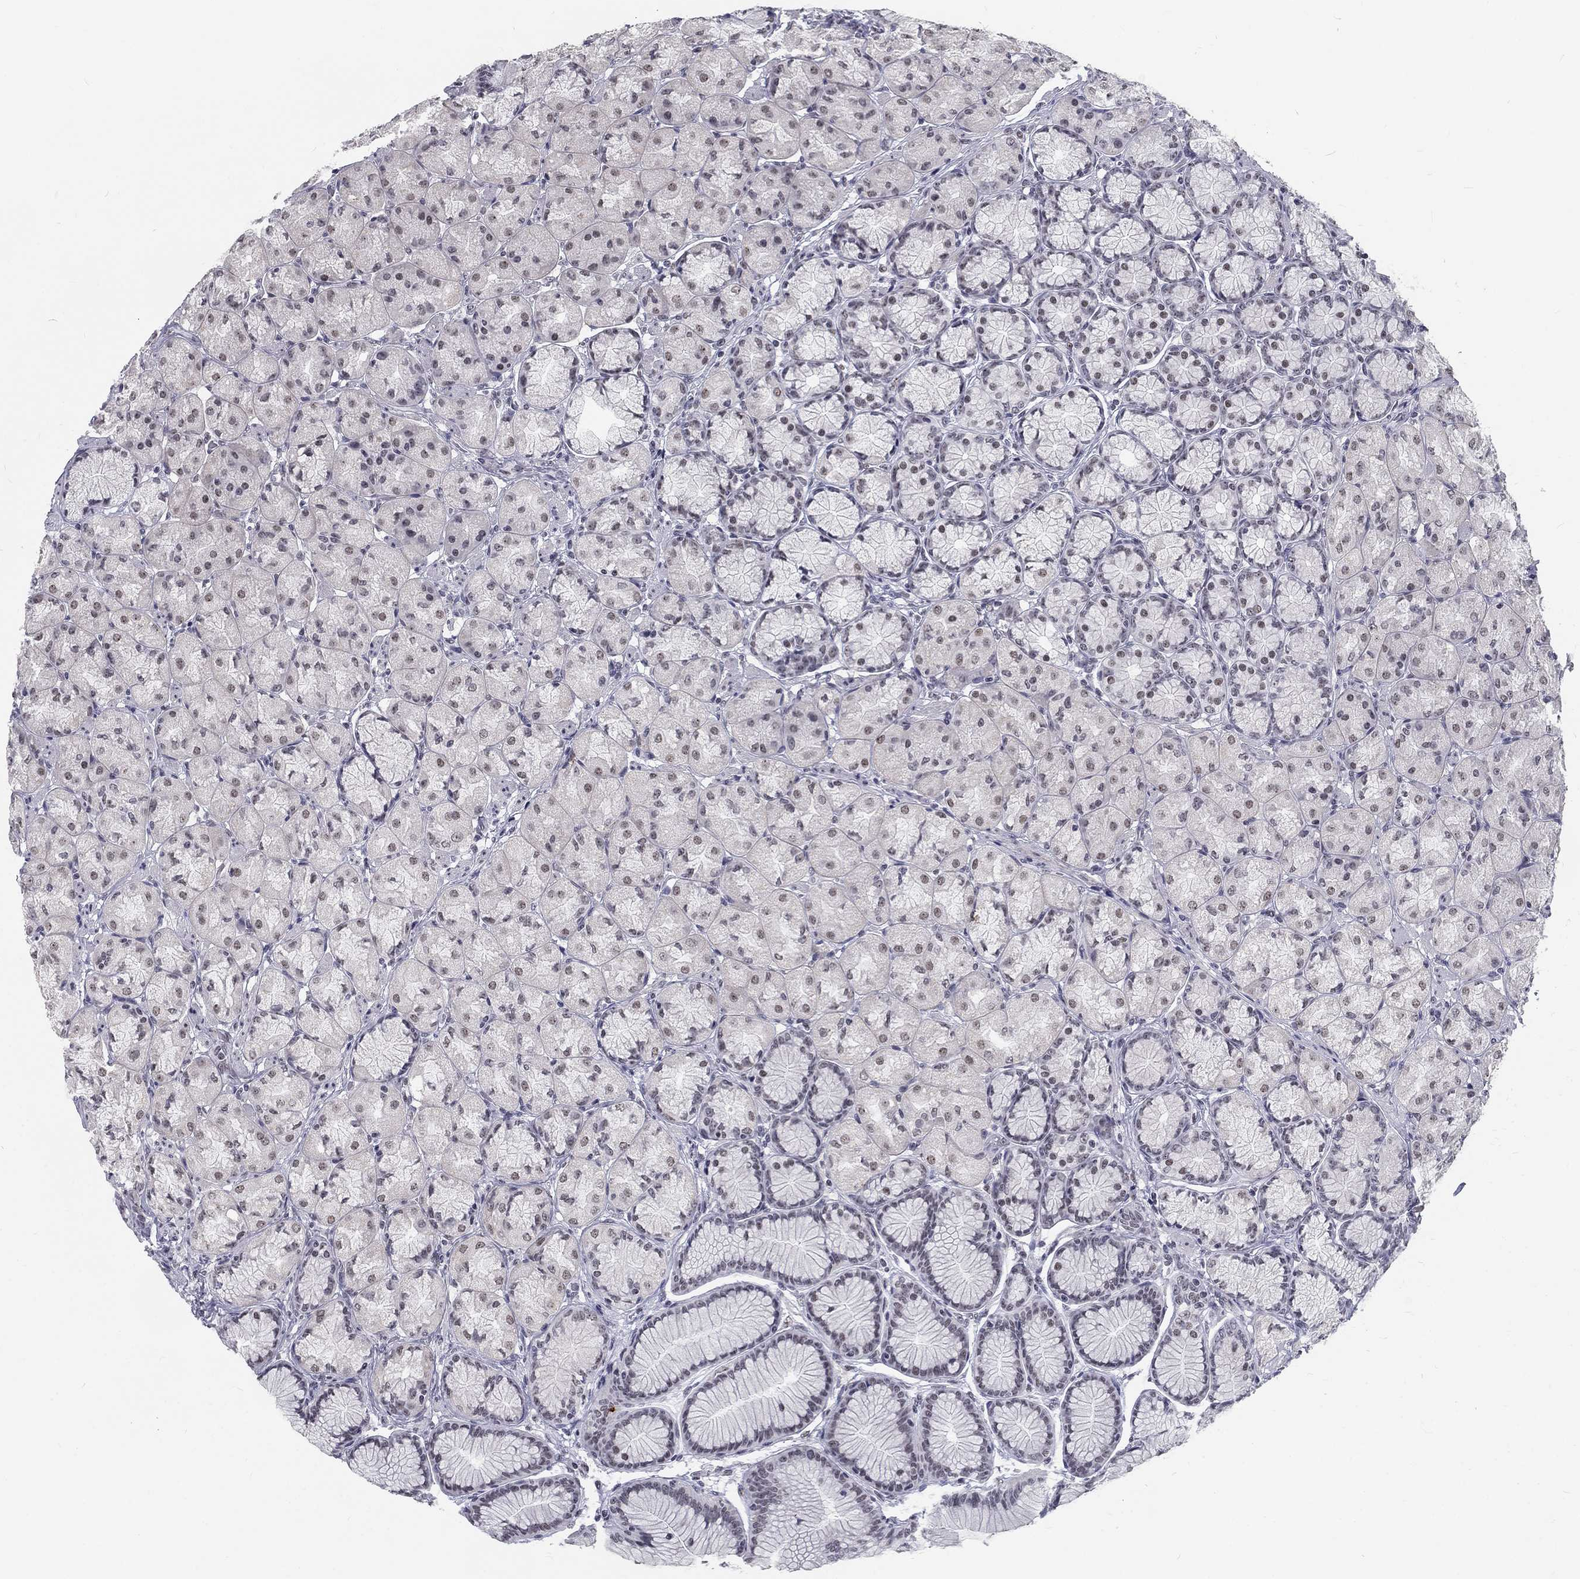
{"staining": {"intensity": "weak", "quantity": "<25%", "location": "nuclear"}, "tissue": "stomach", "cell_type": "Glandular cells", "image_type": "normal", "snomed": [{"axis": "morphology", "description": "Normal tissue, NOS"}, {"axis": "morphology", "description": "Adenocarcinoma, NOS"}, {"axis": "morphology", "description": "Adenocarcinoma, High grade"}, {"axis": "topography", "description": "Stomach, upper"}, {"axis": "topography", "description": "Stomach"}], "caption": "A high-resolution micrograph shows immunohistochemistry staining of unremarkable stomach, which reveals no significant staining in glandular cells. (Brightfield microscopy of DAB IHC at high magnification).", "gene": "SNORC", "patient": {"sex": "female", "age": 65}}